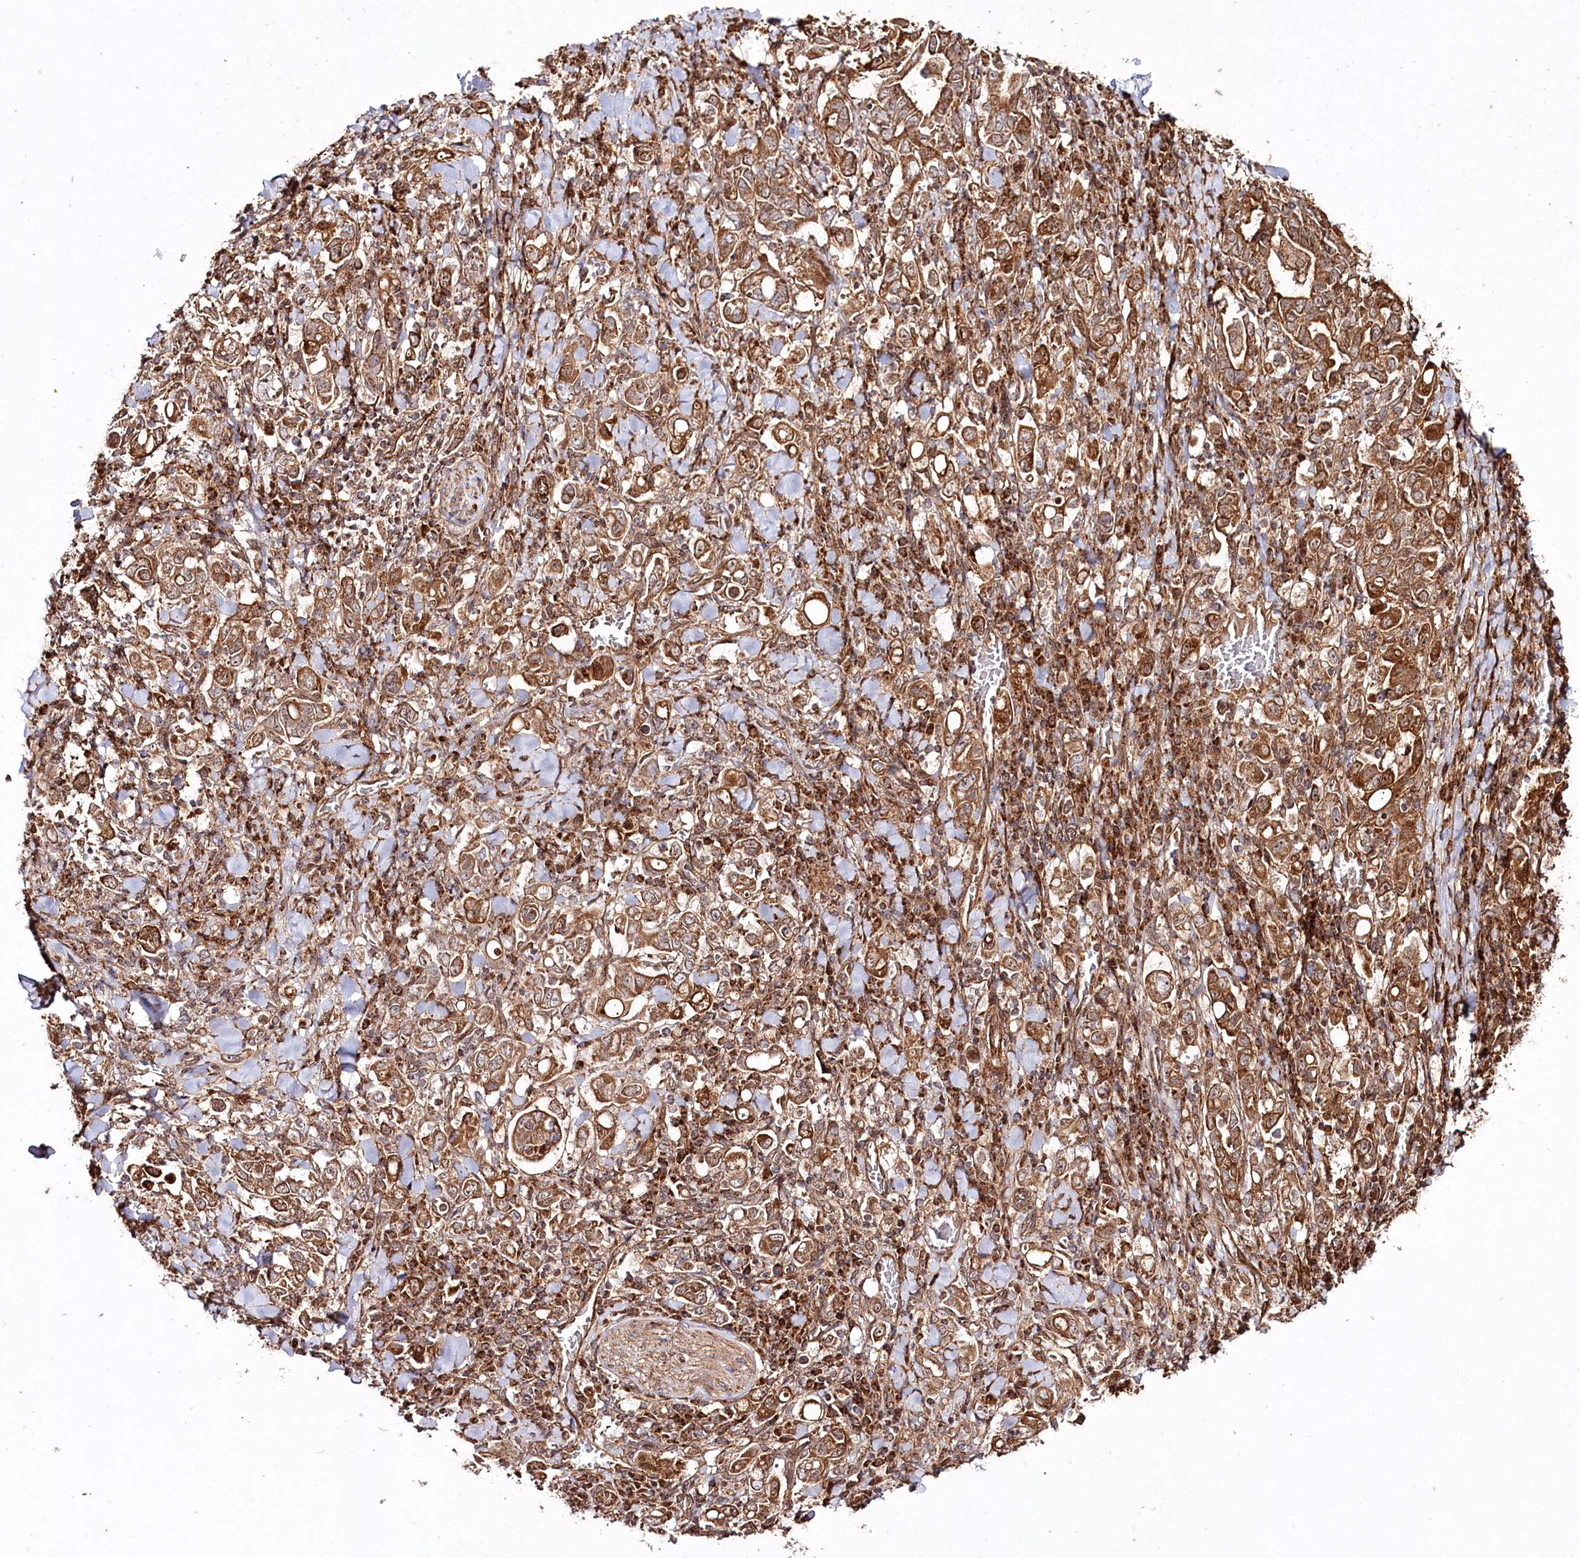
{"staining": {"intensity": "moderate", "quantity": ">75%", "location": "cytoplasmic/membranous"}, "tissue": "stomach cancer", "cell_type": "Tumor cells", "image_type": "cancer", "snomed": [{"axis": "morphology", "description": "Adenocarcinoma, NOS"}, {"axis": "topography", "description": "Stomach, upper"}], "caption": "IHC of human stomach adenocarcinoma demonstrates medium levels of moderate cytoplasmic/membranous expression in about >75% of tumor cells.", "gene": "REXO2", "patient": {"sex": "male", "age": 62}}